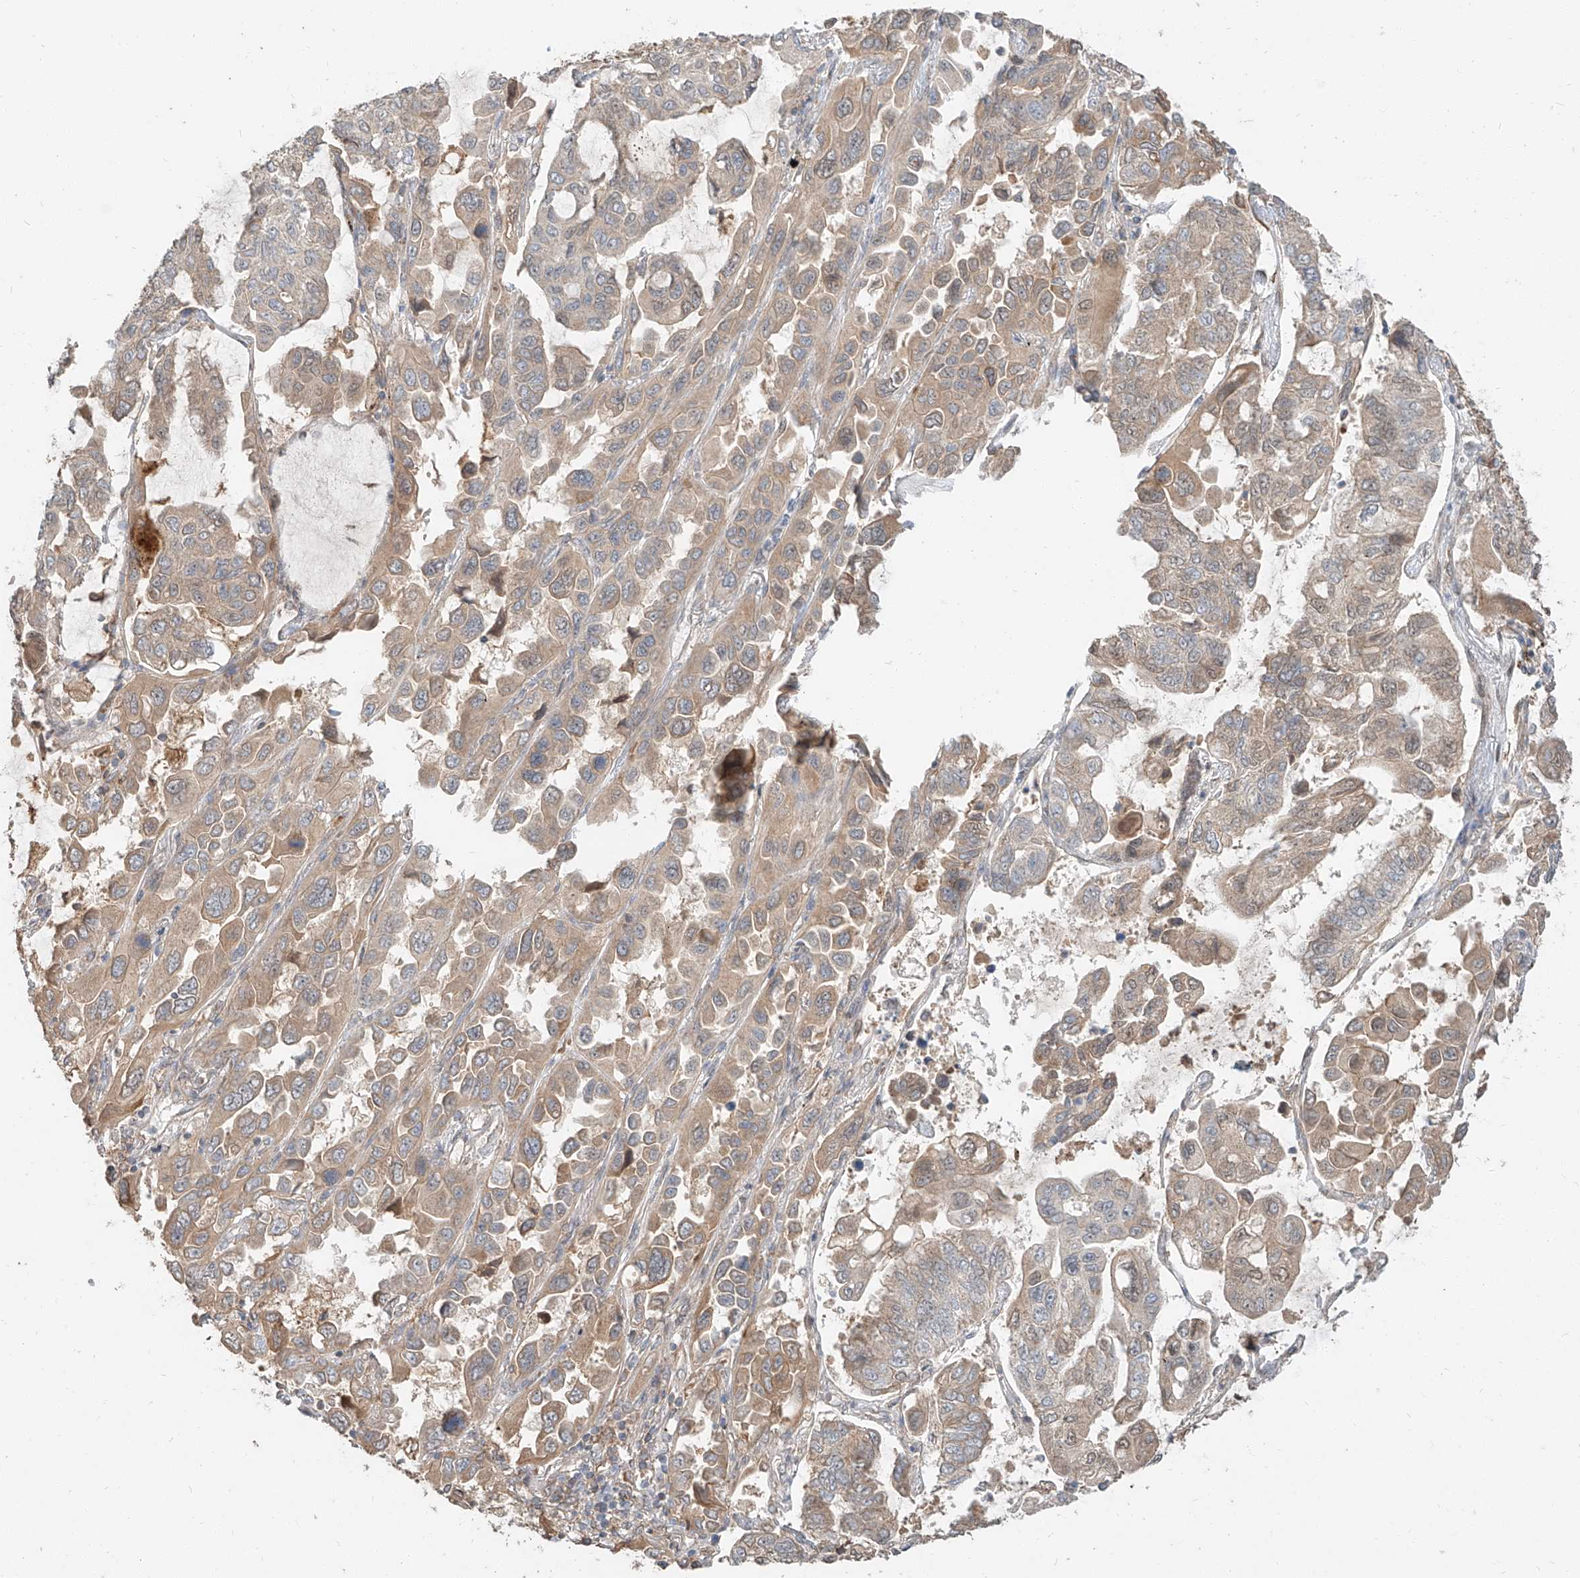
{"staining": {"intensity": "weak", "quantity": ">75%", "location": "cytoplasmic/membranous"}, "tissue": "lung cancer", "cell_type": "Tumor cells", "image_type": "cancer", "snomed": [{"axis": "morphology", "description": "Adenocarcinoma, NOS"}, {"axis": "topography", "description": "Lung"}], "caption": "This photomicrograph shows lung cancer stained with immunohistochemistry to label a protein in brown. The cytoplasmic/membranous of tumor cells show weak positivity for the protein. Nuclei are counter-stained blue.", "gene": "STX19", "patient": {"sex": "male", "age": 64}}